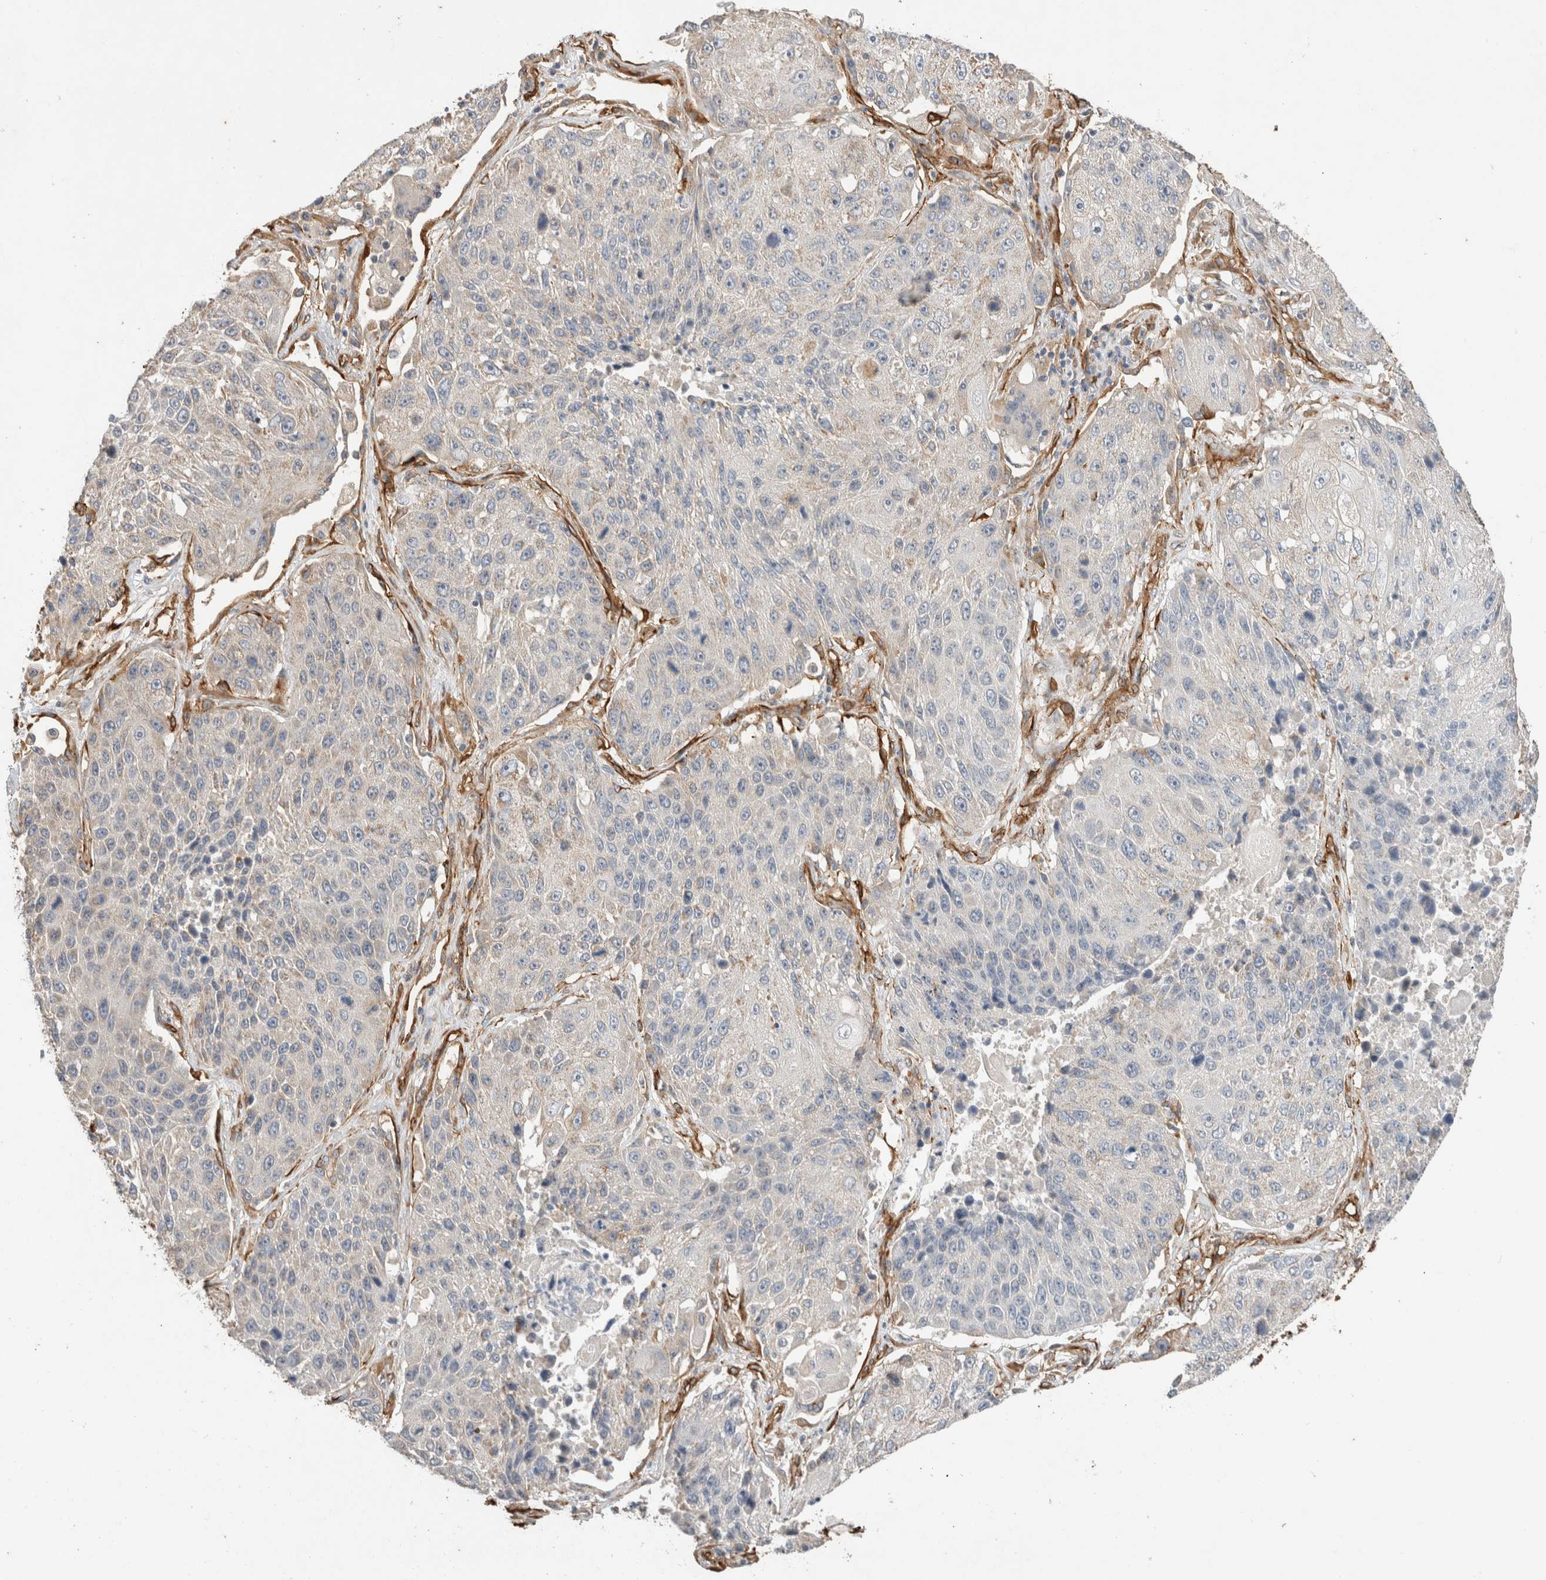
{"staining": {"intensity": "negative", "quantity": "none", "location": "none"}, "tissue": "lung cancer", "cell_type": "Tumor cells", "image_type": "cancer", "snomed": [{"axis": "morphology", "description": "Squamous cell carcinoma, NOS"}, {"axis": "topography", "description": "Lung"}], "caption": "A histopathology image of human lung cancer is negative for staining in tumor cells.", "gene": "JMJD4", "patient": {"sex": "male", "age": 61}}